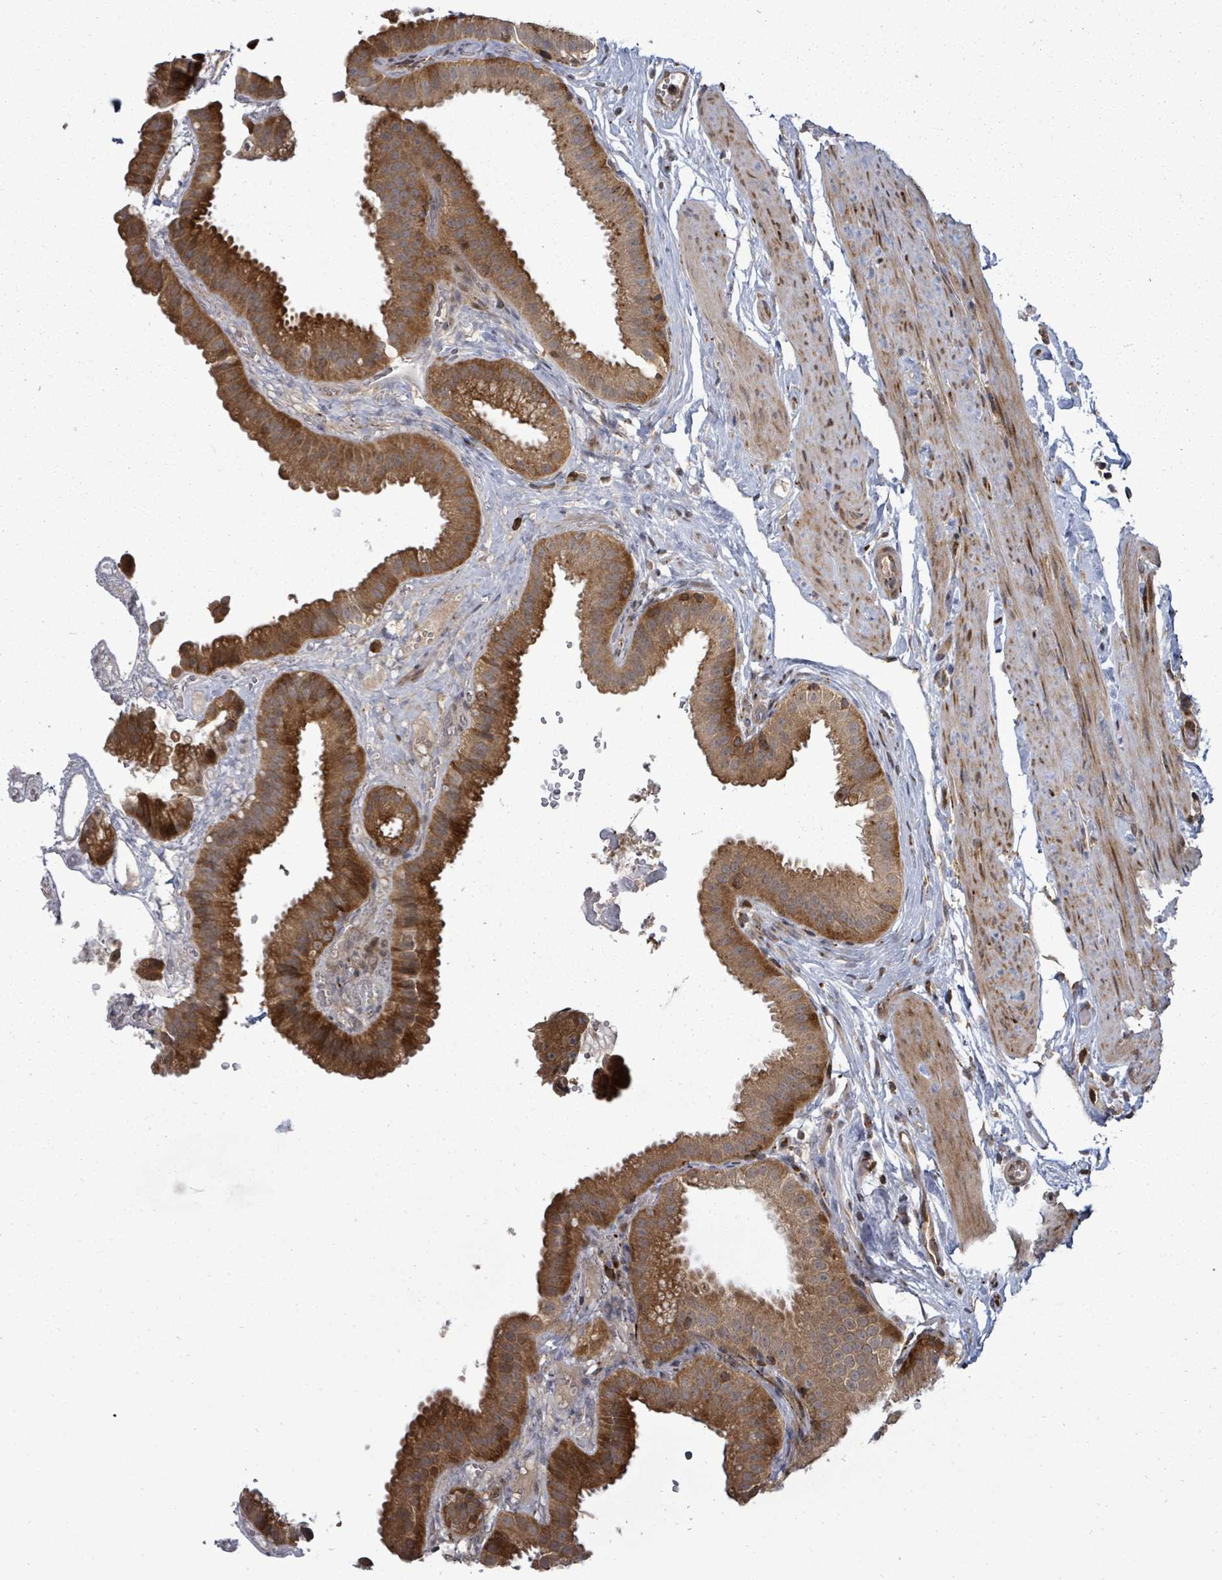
{"staining": {"intensity": "strong", "quantity": ">75%", "location": "cytoplasmic/membranous"}, "tissue": "gallbladder", "cell_type": "Glandular cells", "image_type": "normal", "snomed": [{"axis": "morphology", "description": "Normal tissue, NOS"}, {"axis": "topography", "description": "Gallbladder"}], "caption": "Glandular cells display strong cytoplasmic/membranous expression in about >75% of cells in benign gallbladder.", "gene": "EIF3CL", "patient": {"sex": "female", "age": 61}}